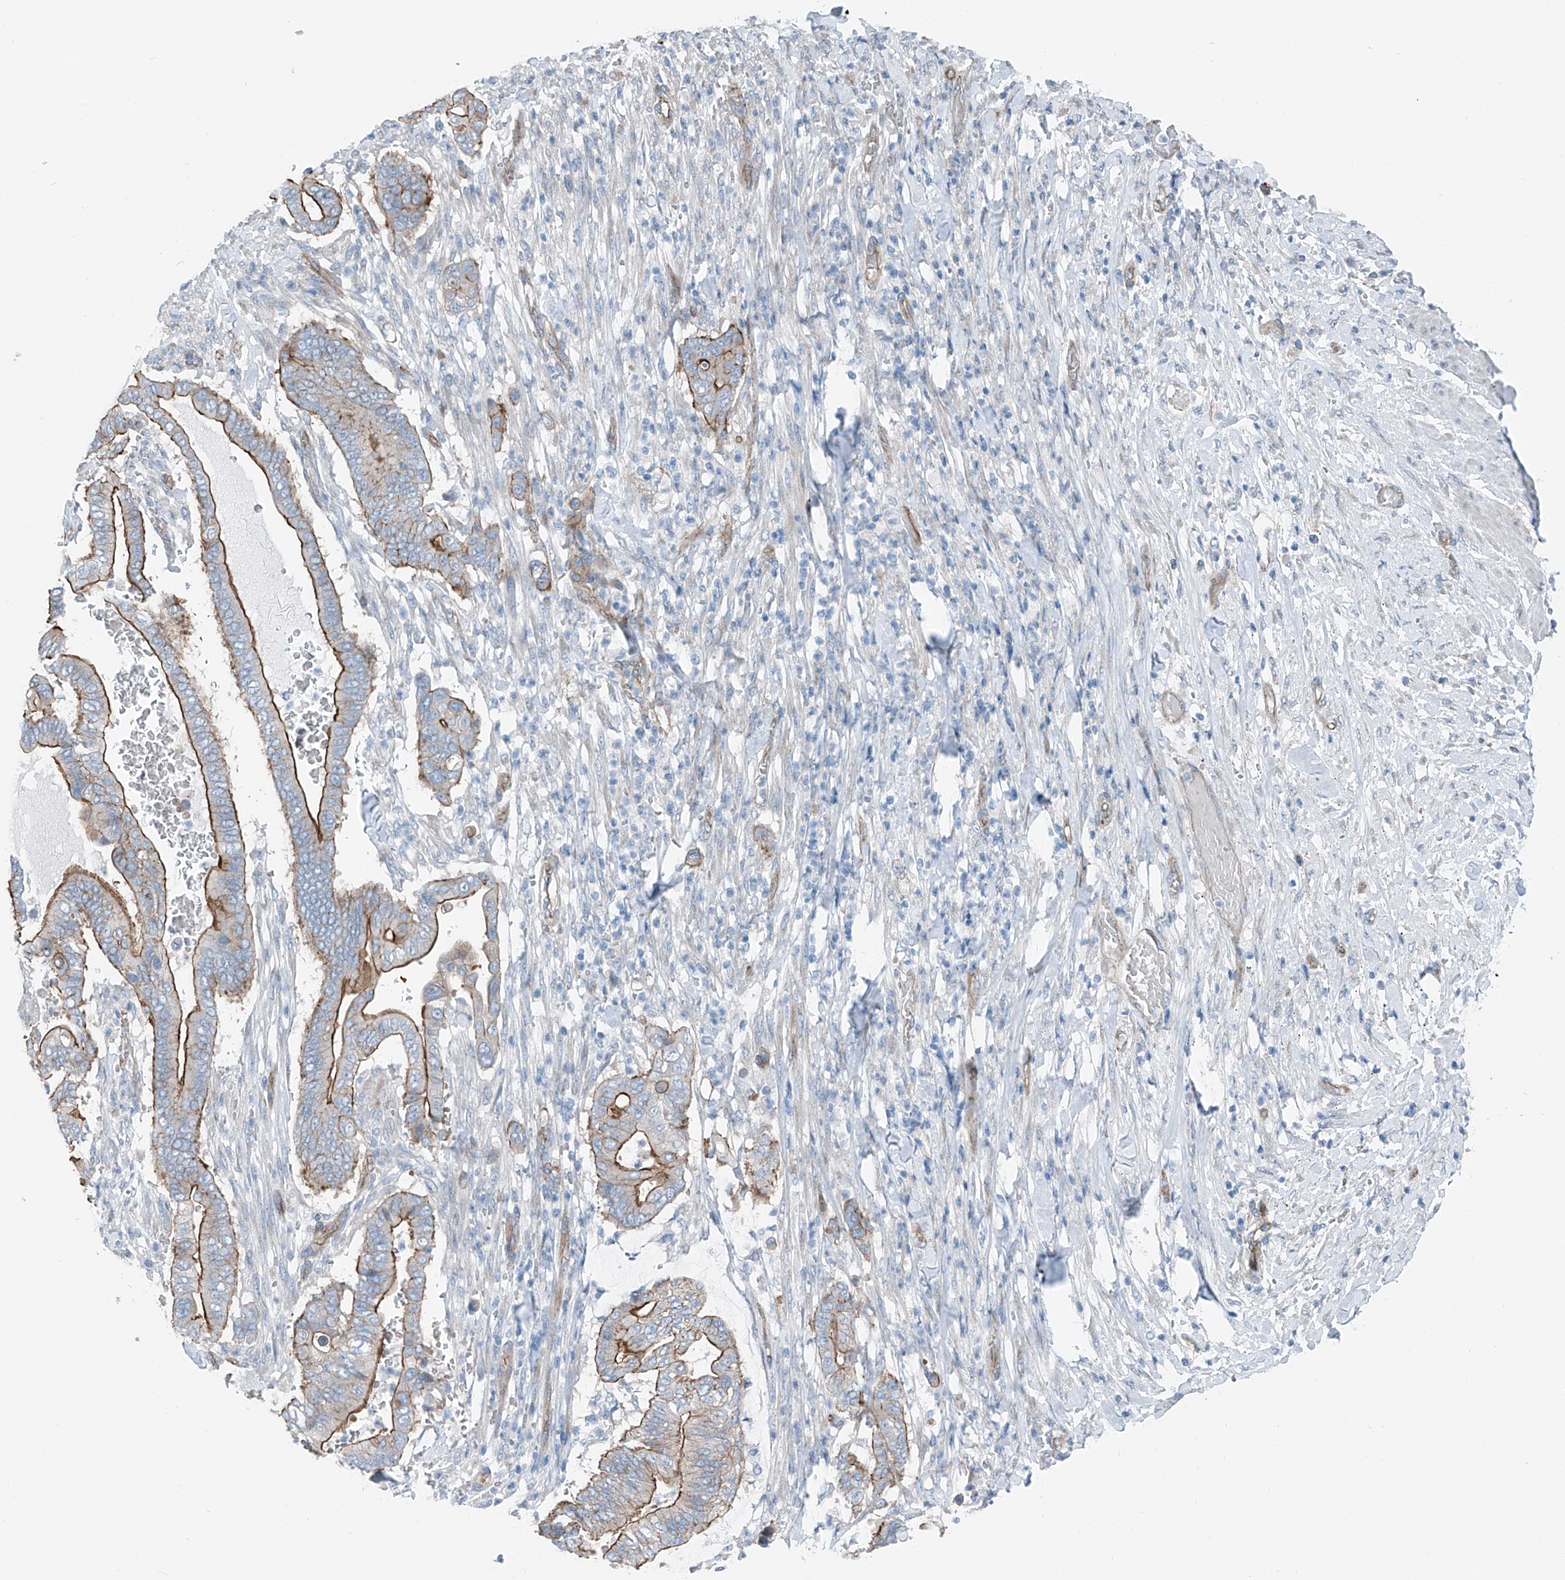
{"staining": {"intensity": "strong", "quantity": "25%-75%", "location": "cytoplasmic/membranous"}, "tissue": "pancreatic cancer", "cell_type": "Tumor cells", "image_type": "cancer", "snomed": [{"axis": "morphology", "description": "Adenocarcinoma, NOS"}, {"axis": "topography", "description": "Pancreas"}], "caption": "The immunohistochemical stain highlights strong cytoplasmic/membranous positivity in tumor cells of pancreatic cancer tissue. (Brightfield microscopy of DAB IHC at high magnification).", "gene": "THEMIS2", "patient": {"sex": "male", "age": 68}}